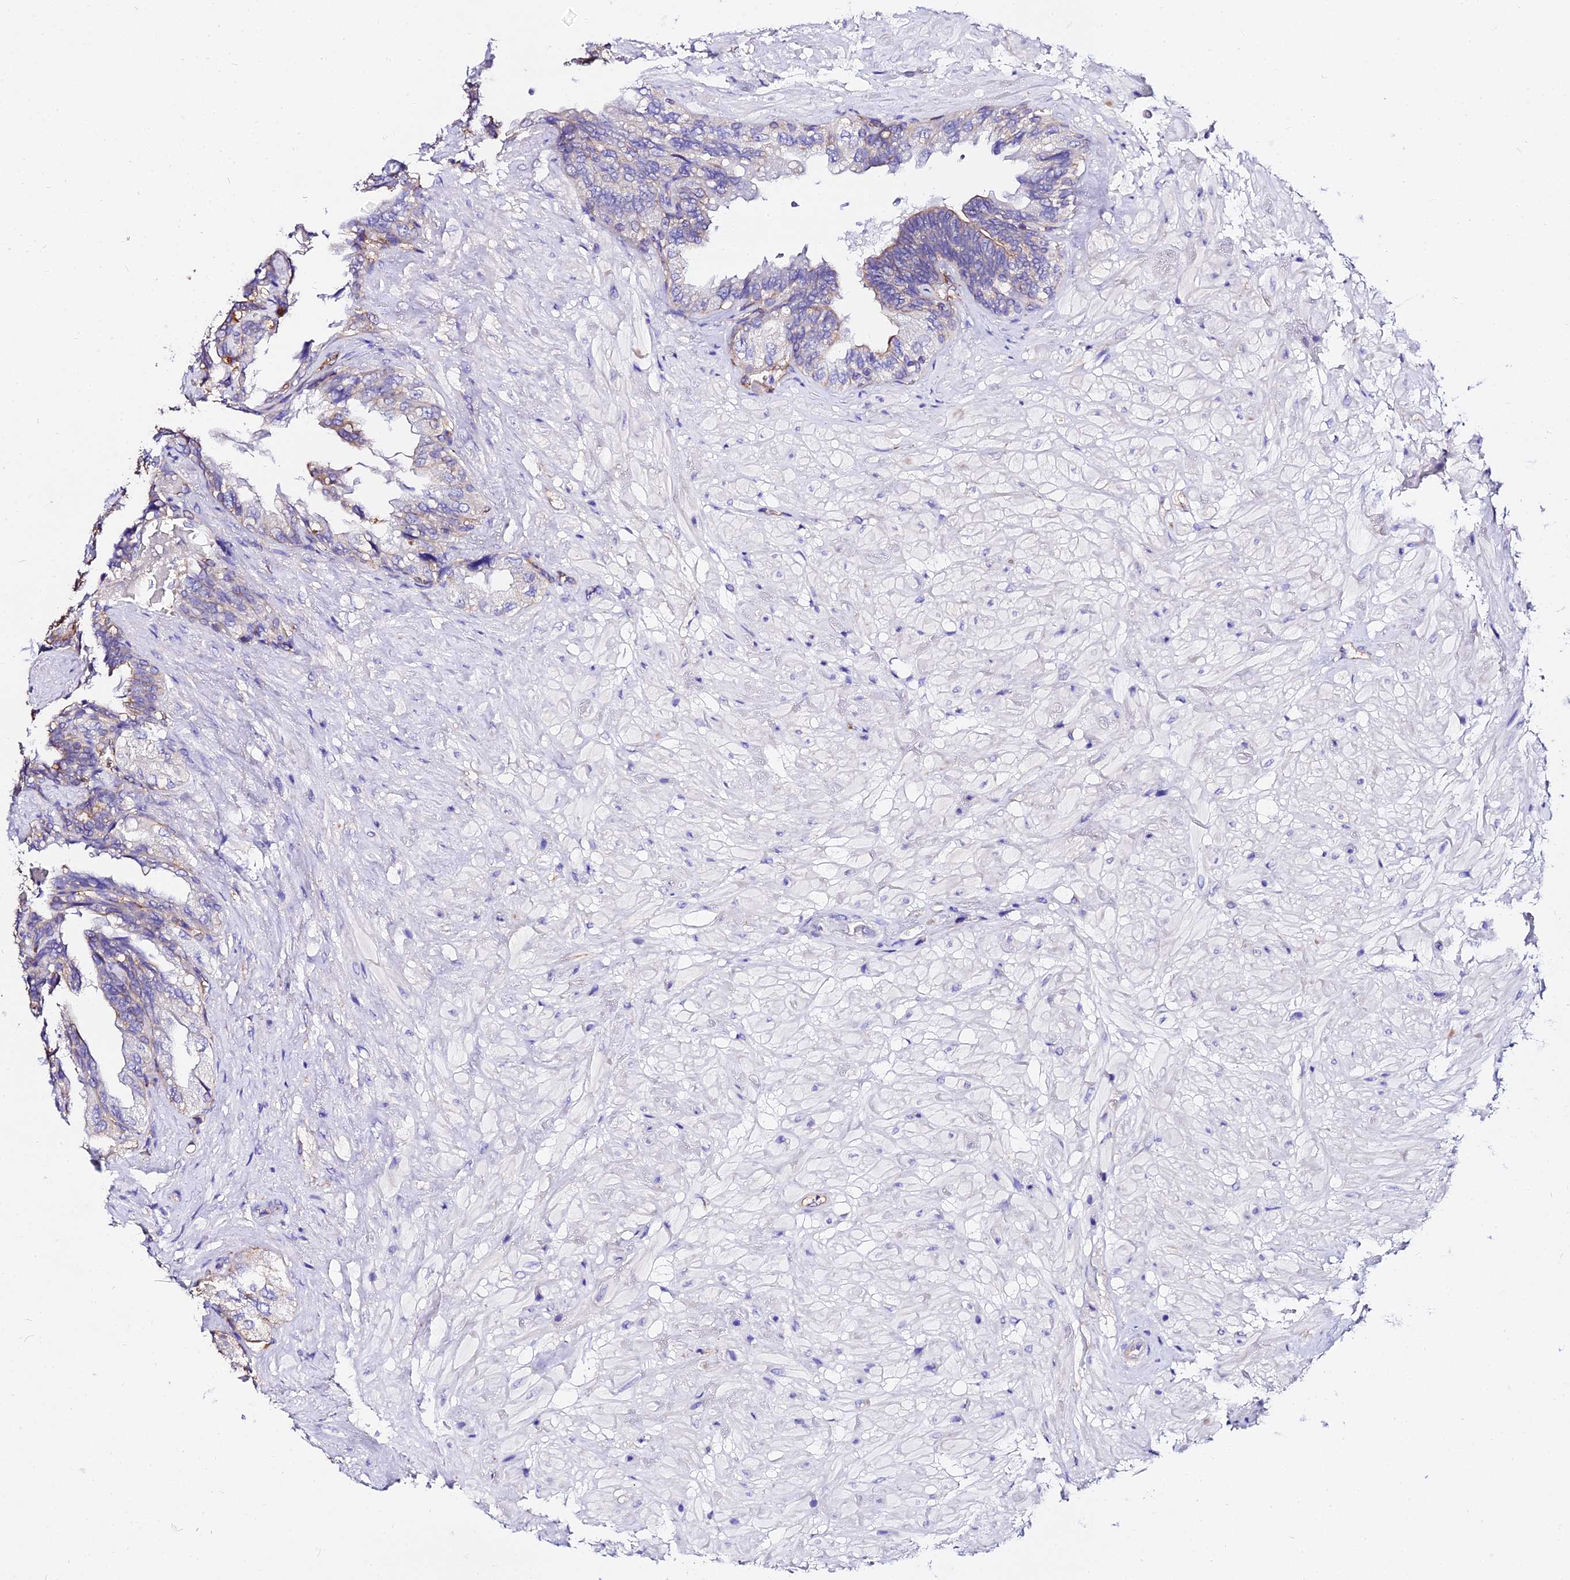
{"staining": {"intensity": "moderate", "quantity": "<25%", "location": "cytoplasmic/membranous"}, "tissue": "seminal vesicle", "cell_type": "Glandular cells", "image_type": "normal", "snomed": [{"axis": "morphology", "description": "Normal tissue, NOS"}, {"axis": "topography", "description": "Seminal veicle"}, {"axis": "topography", "description": "Peripheral nerve tissue"}], "caption": "Unremarkable seminal vesicle displays moderate cytoplasmic/membranous staining in approximately <25% of glandular cells Ihc stains the protein in brown and the nuclei are stained blue..", "gene": "DAW1", "patient": {"sex": "male", "age": 60}}